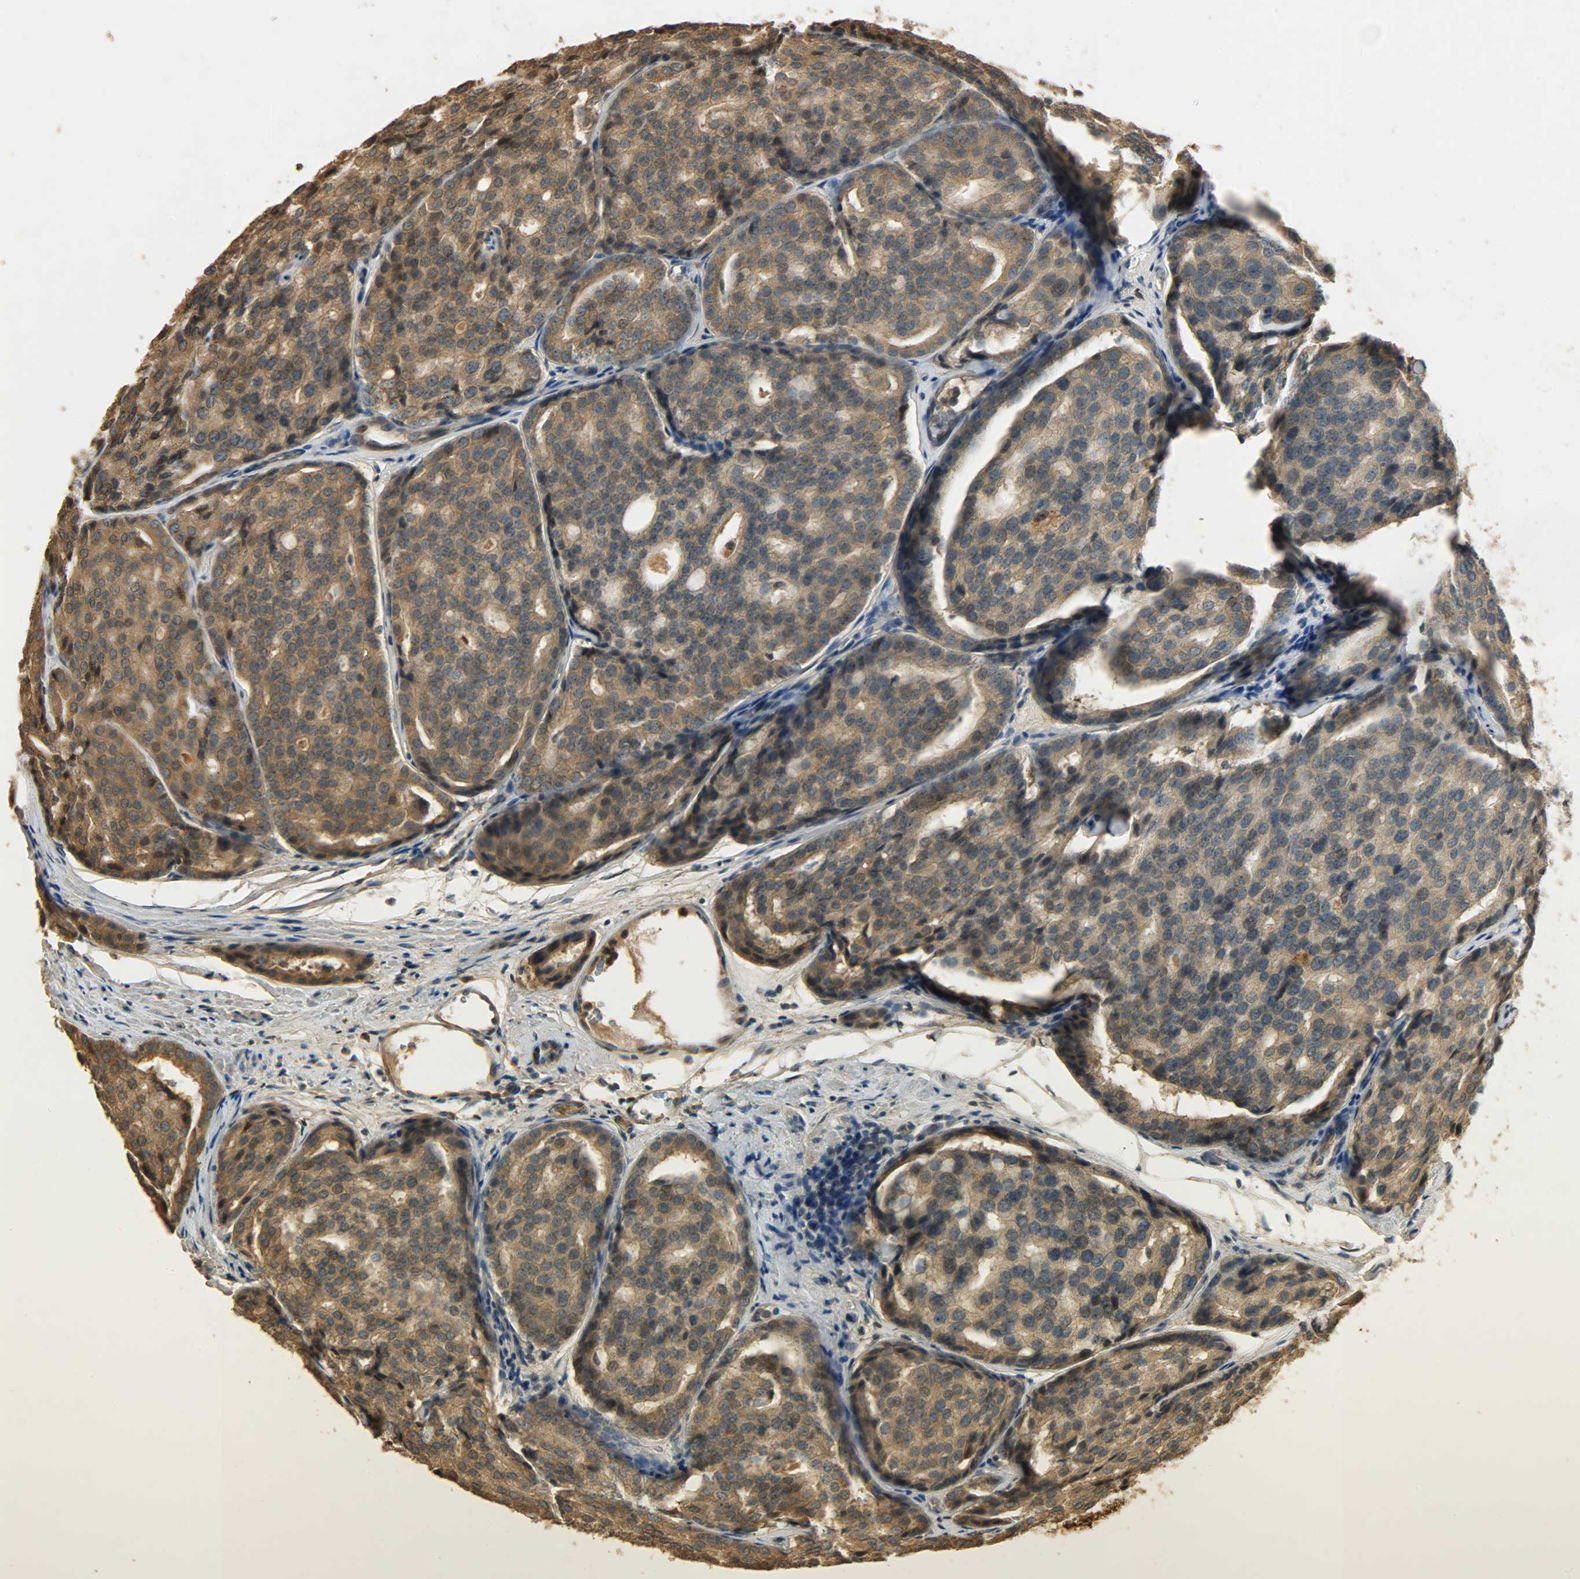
{"staining": {"intensity": "moderate", "quantity": ">75%", "location": "cytoplasmic/membranous"}, "tissue": "prostate cancer", "cell_type": "Tumor cells", "image_type": "cancer", "snomed": [{"axis": "morphology", "description": "Adenocarcinoma, High grade"}, {"axis": "topography", "description": "Prostate"}], "caption": "Adenocarcinoma (high-grade) (prostate) stained with a protein marker exhibits moderate staining in tumor cells.", "gene": "ATP2B1", "patient": {"sex": "male", "age": 64}}